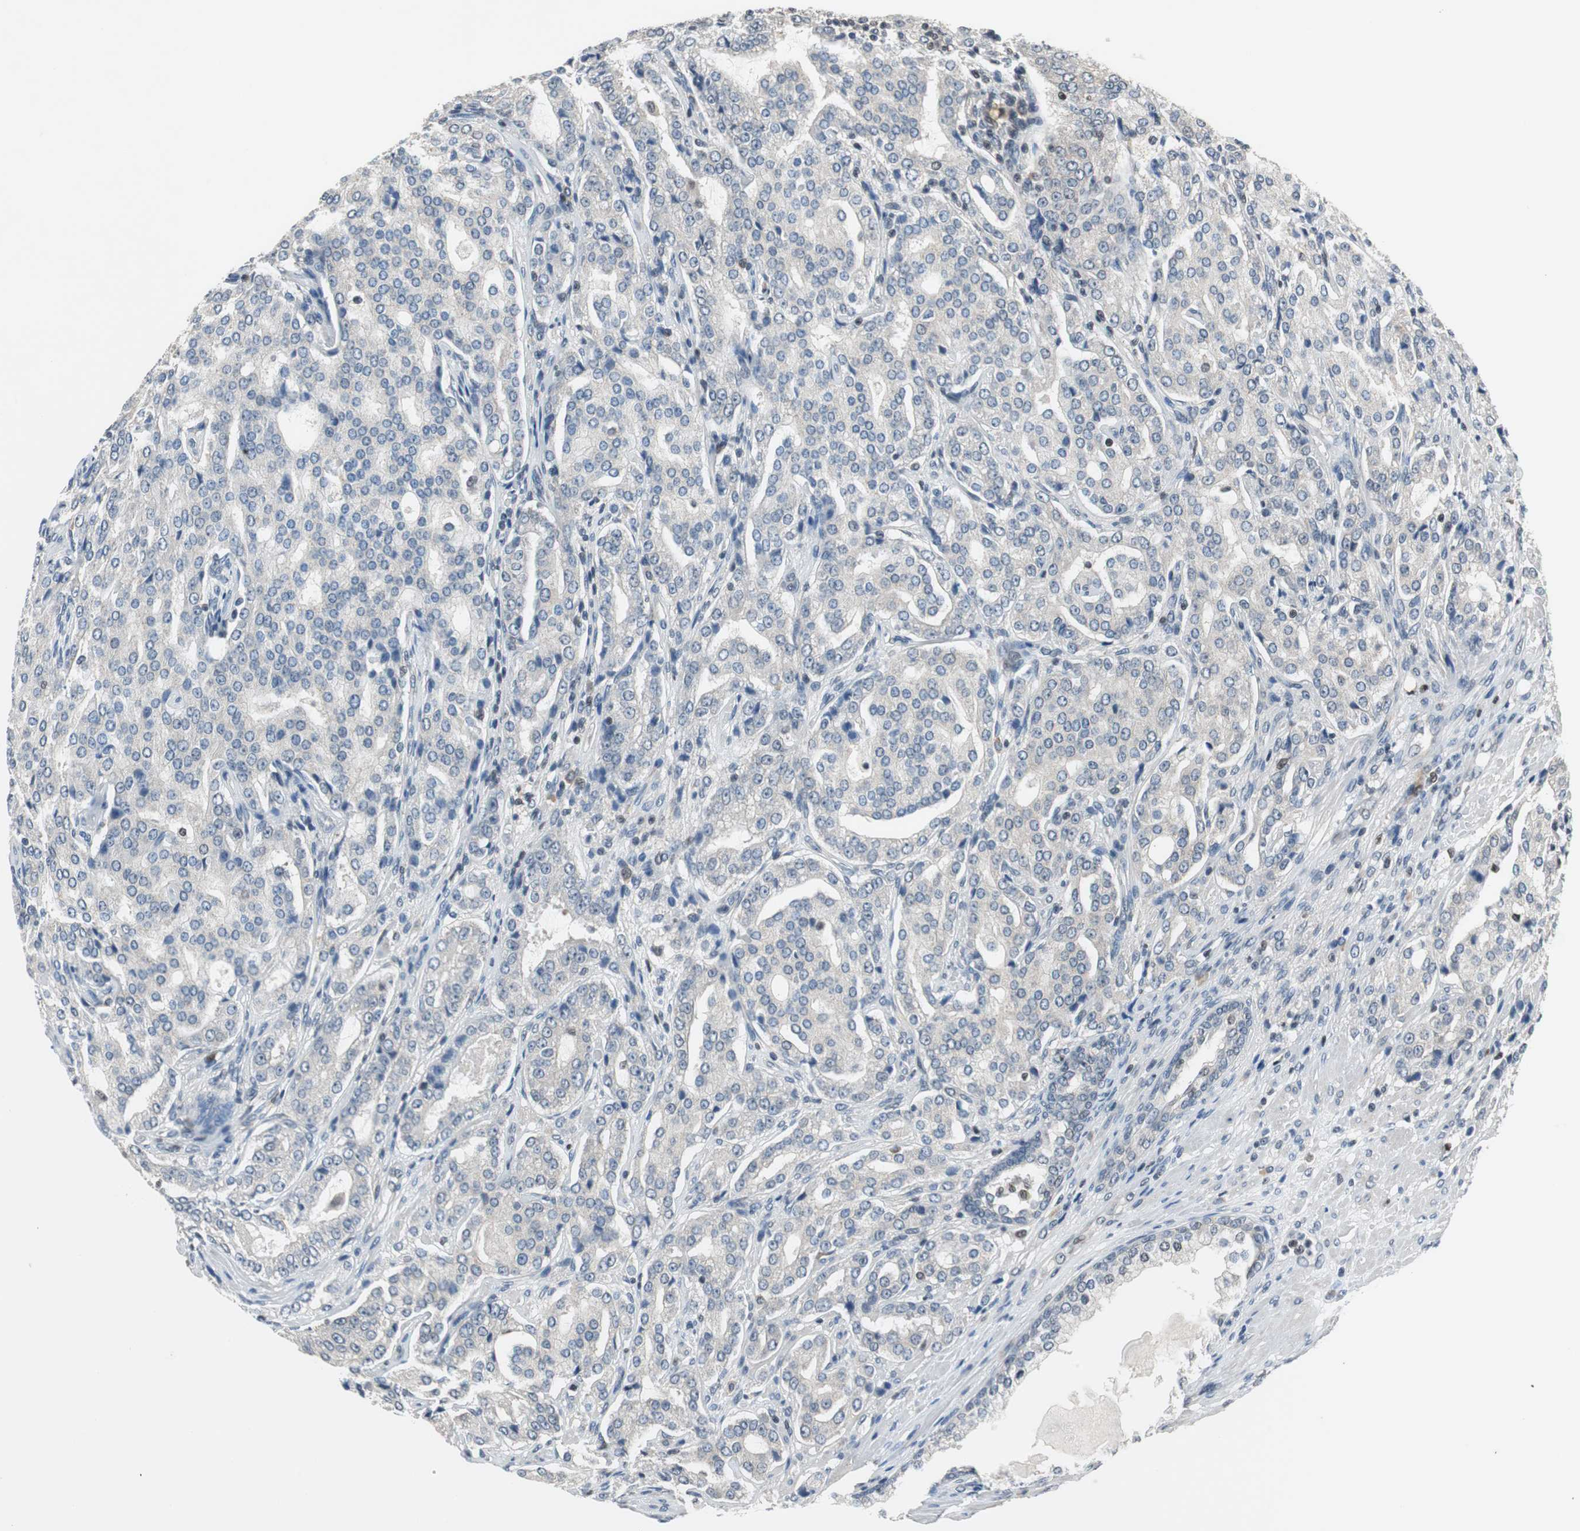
{"staining": {"intensity": "negative", "quantity": "none", "location": "none"}, "tissue": "prostate cancer", "cell_type": "Tumor cells", "image_type": "cancer", "snomed": [{"axis": "morphology", "description": "Adenocarcinoma, High grade"}, {"axis": "topography", "description": "Prostate"}], "caption": "Tumor cells are negative for protein expression in human prostate high-grade adenocarcinoma.", "gene": "MAFB", "patient": {"sex": "male", "age": 72}}